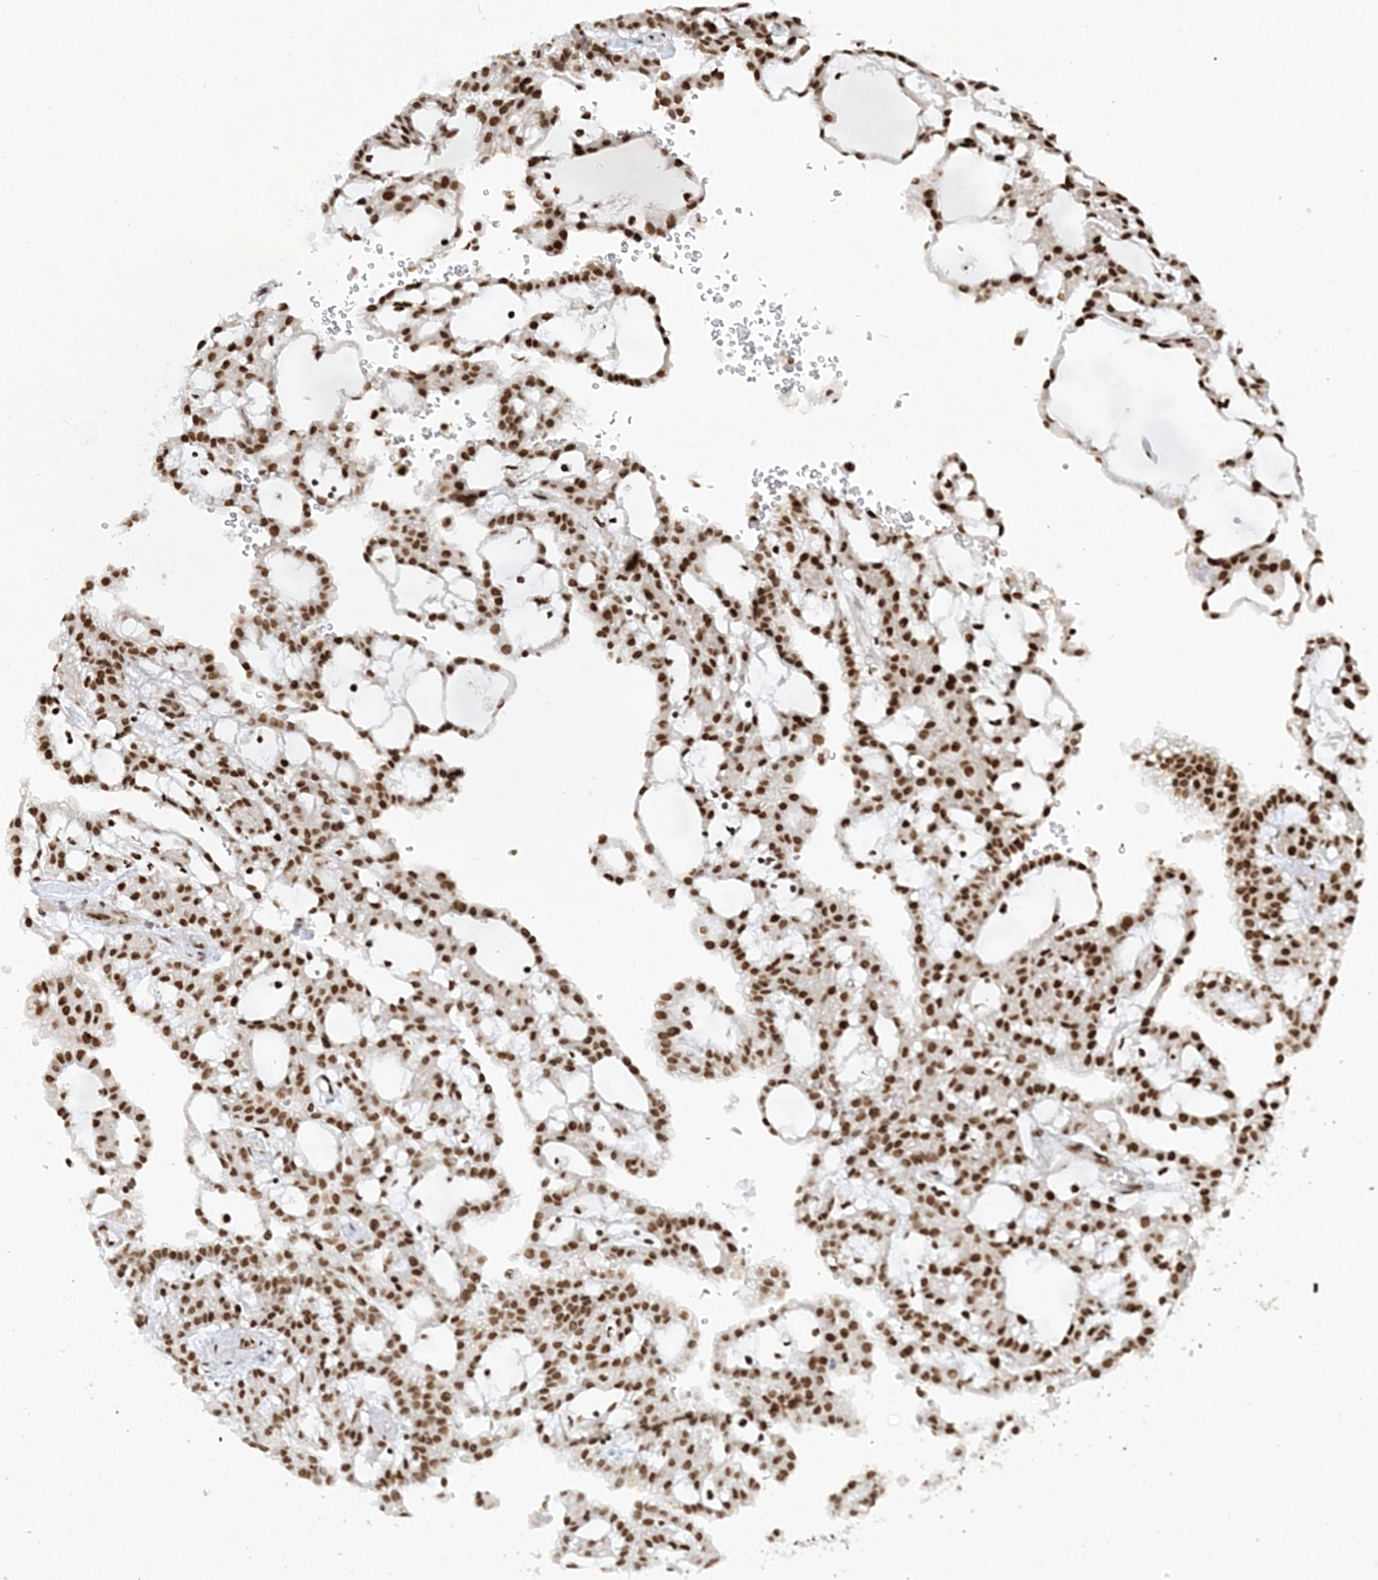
{"staining": {"intensity": "strong", "quantity": ">75%", "location": "nuclear"}, "tissue": "renal cancer", "cell_type": "Tumor cells", "image_type": "cancer", "snomed": [{"axis": "morphology", "description": "Adenocarcinoma, NOS"}, {"axis": "topography", "description": "Kidney"}], "caption": "A histopathology image of renal adenocarcinoma stained for a protein exhibits strong nuclear brown staining in tumor cells. (Stains: DAB in brown, nuclei in blue, Microscopy: brightfield microscopy at high magnification).", "gene": "DELE1", "patient": {"sex": "male", "age": 63}}